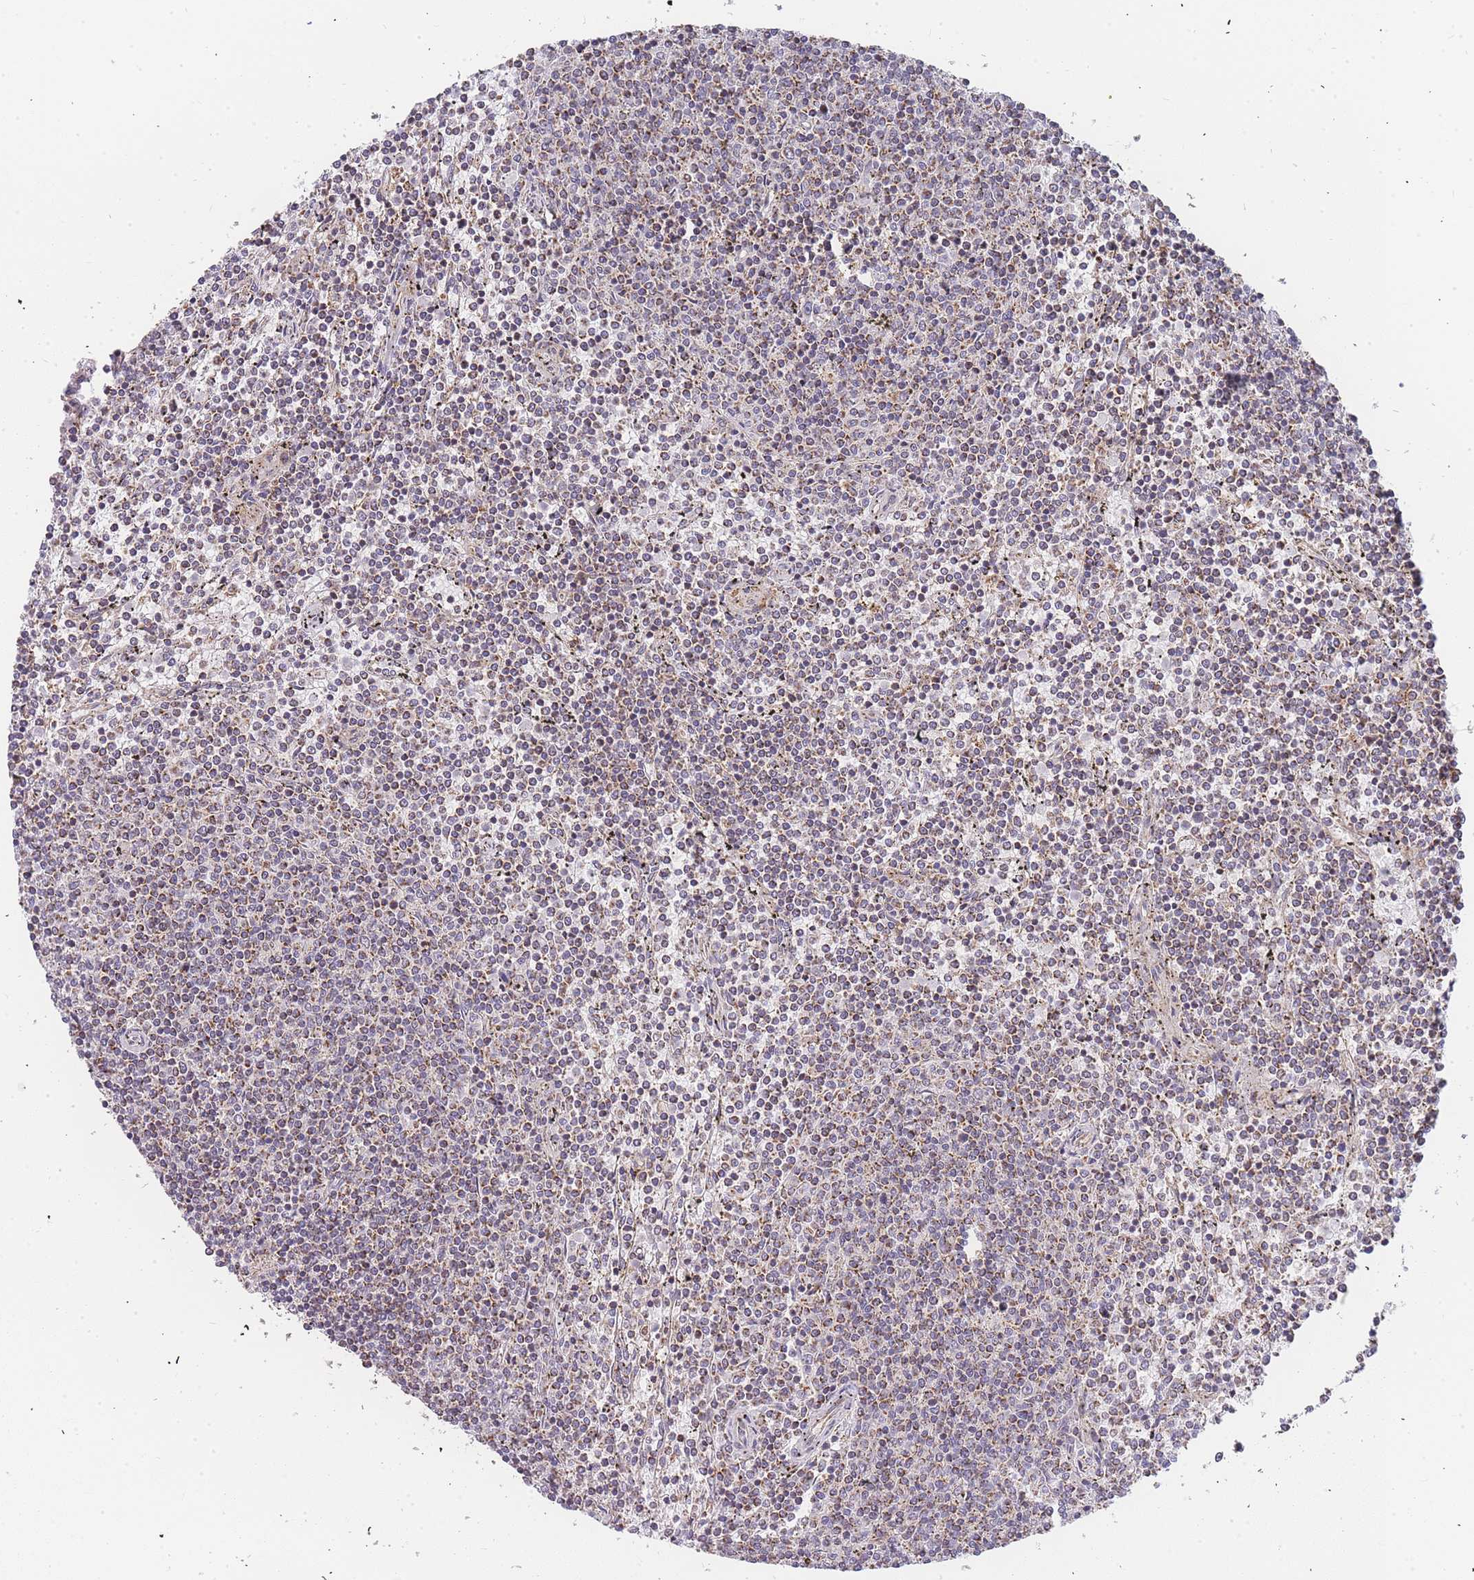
{"staining": {"intensity": "weak", "quantity": ">75%", "location": "cytoplasmic/membranous"}, "tissue": "lymphoma", "cell_type": "Tumor cells", "image_type": "cancer", "snomed": [{"axis": "morphology", "description": "Malignant lymphoma, non-Hodgkin's type, Low grade"}, {"axis": "topography", "description": "Spleen"}], "caption": "The micrograph displays immunohistochemical staining of lymphoma. There is weak cytoplasmic/membranous expression is identified in approximately >75% of tumor cells.", "gene": "ADCY9", "patient": {"sex": "female", "age": 50}}